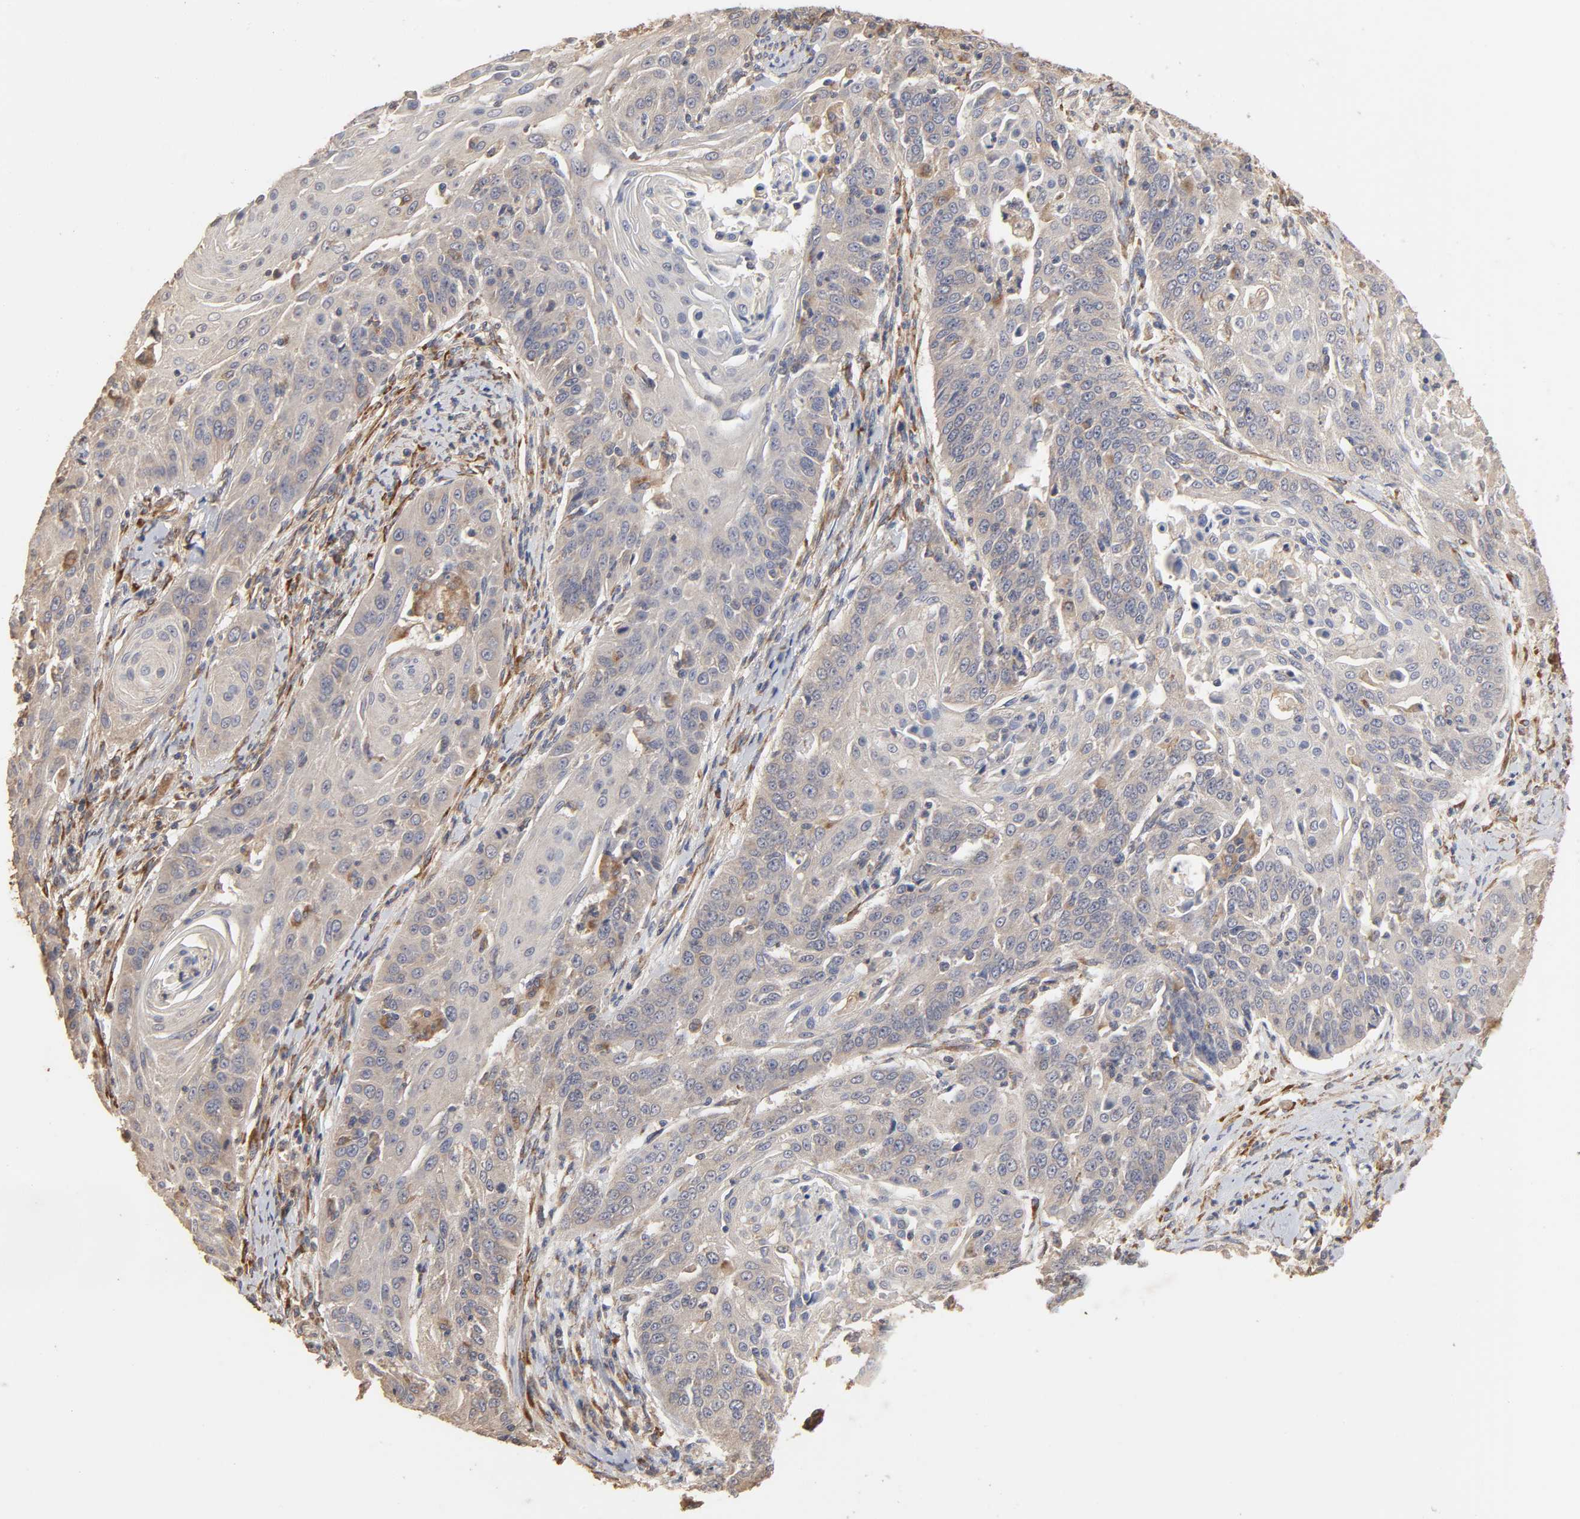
{"staining": {"intensity": "weak", "quantity": ">75%", "location": "cytoplasmic/membranous"}, "tissue": "cervical cancer", "cell_type": "Tumor cells", "image_type": "cancer", "snomed": [{"axis": "morphology", "description": "Squamous cell carcinoma, NOS"}, {"axis": "topography", "description": "Cervix"}], "caption": "A micrograph of human cervical cancer (squamous cell carcinoma) stained for a protein reveals weak cytoplasmic/membranous brown staining in tumor cells.", "gene": "EIF4G2", "patient": {"sex": "female", "age": 33}}